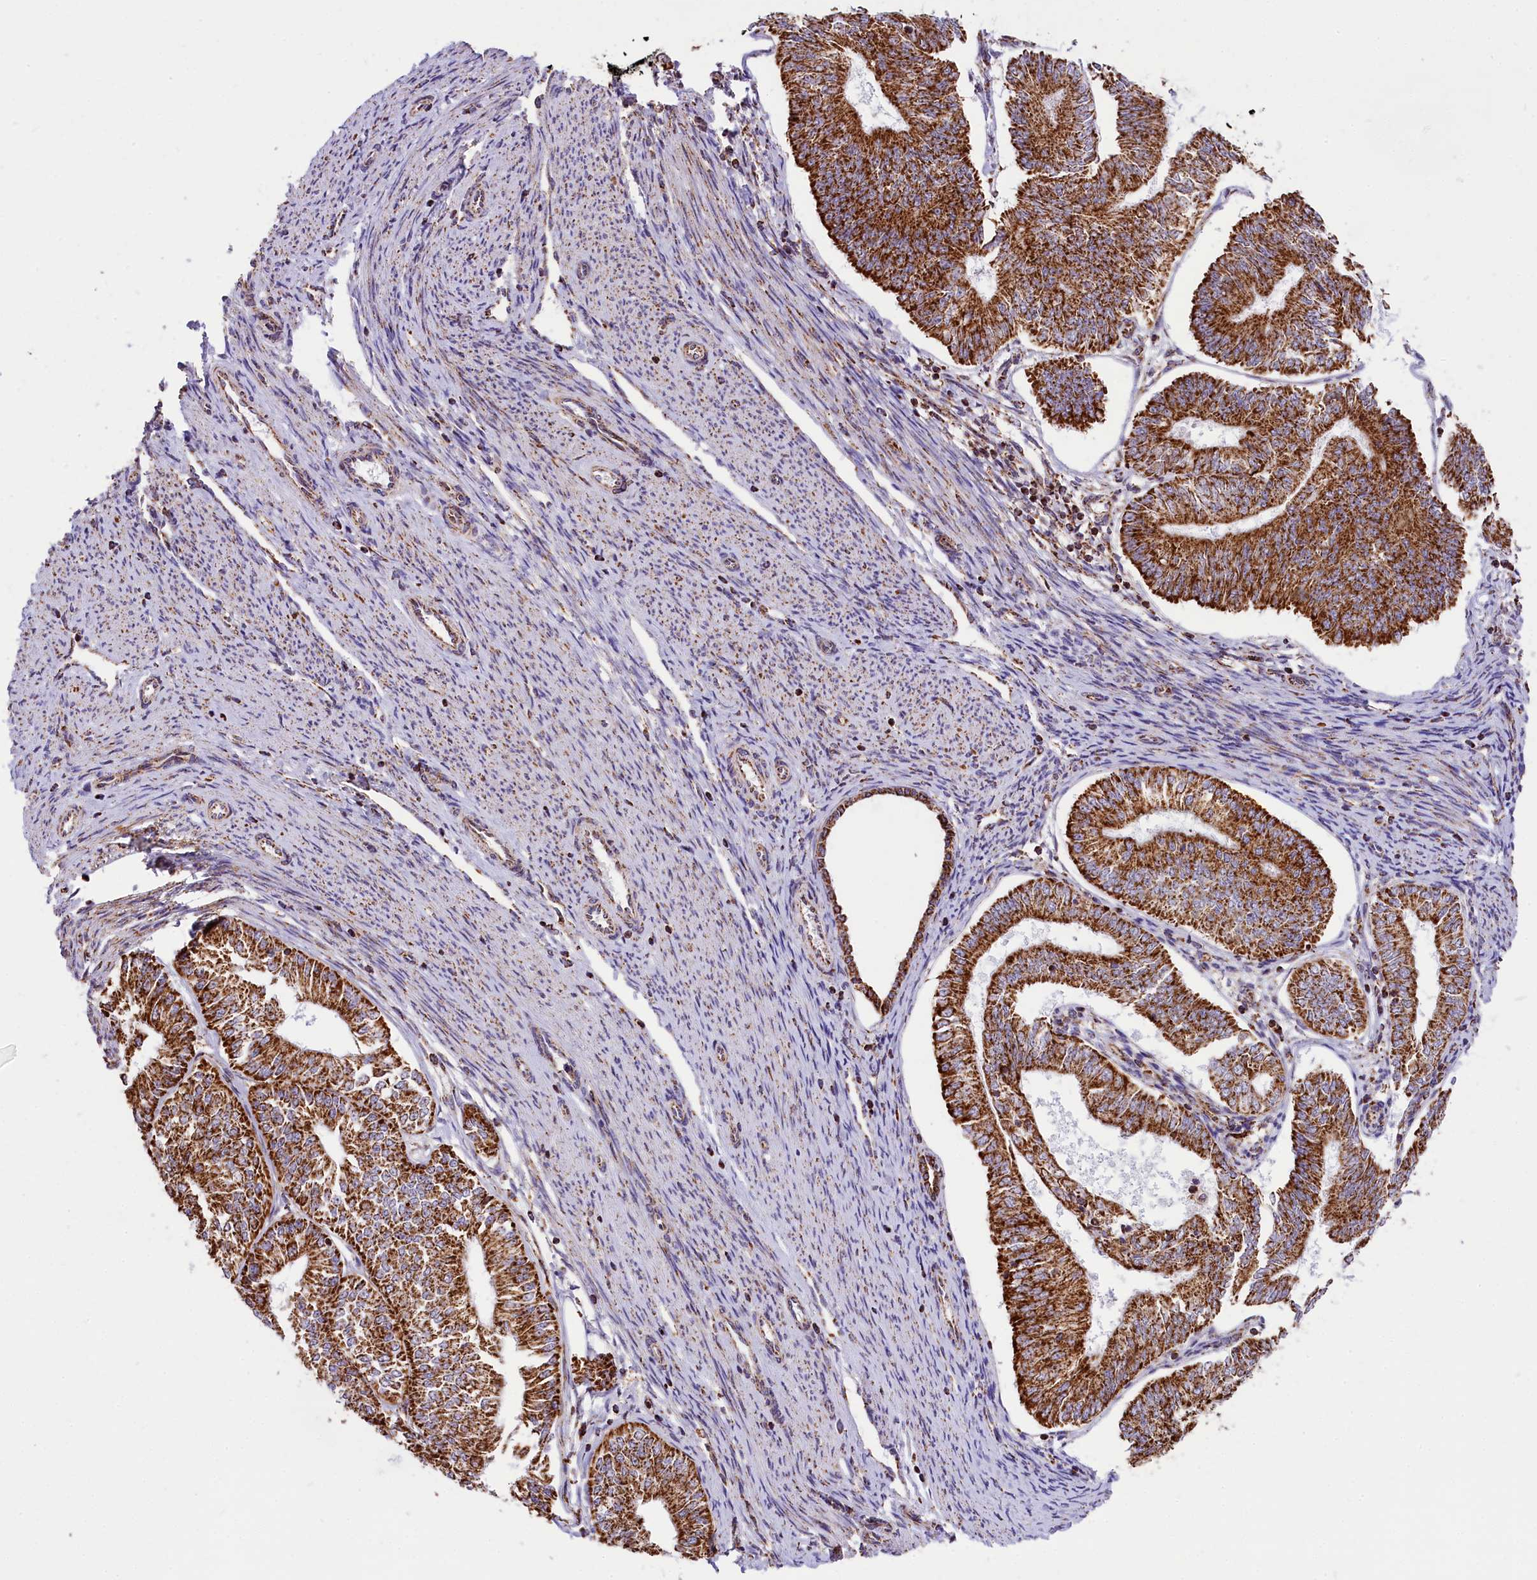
{"staining": {"intensity": "strong", "quantity": ">75%", "location": "cytoplasmic/membranous"}, "tissue": "endometrial cancer", "cell_type": "Tumor cells", "image_type": "cancer", "snomed": [{"axis": "morphology", "description": "Adenocarcinoma, NOS"}, {"axis": "topography", "description": "Endometrium"}], "caption": "Immunohistochemistry (IHC) image of endometrial cancer stained for a protein (brown), which exhibits high levels of strong cytoplasmic/membranous positivity in about >75% of tumor cells.", "gene": "NDUFA8", "patient": {"sex": "female", "age": 58}}